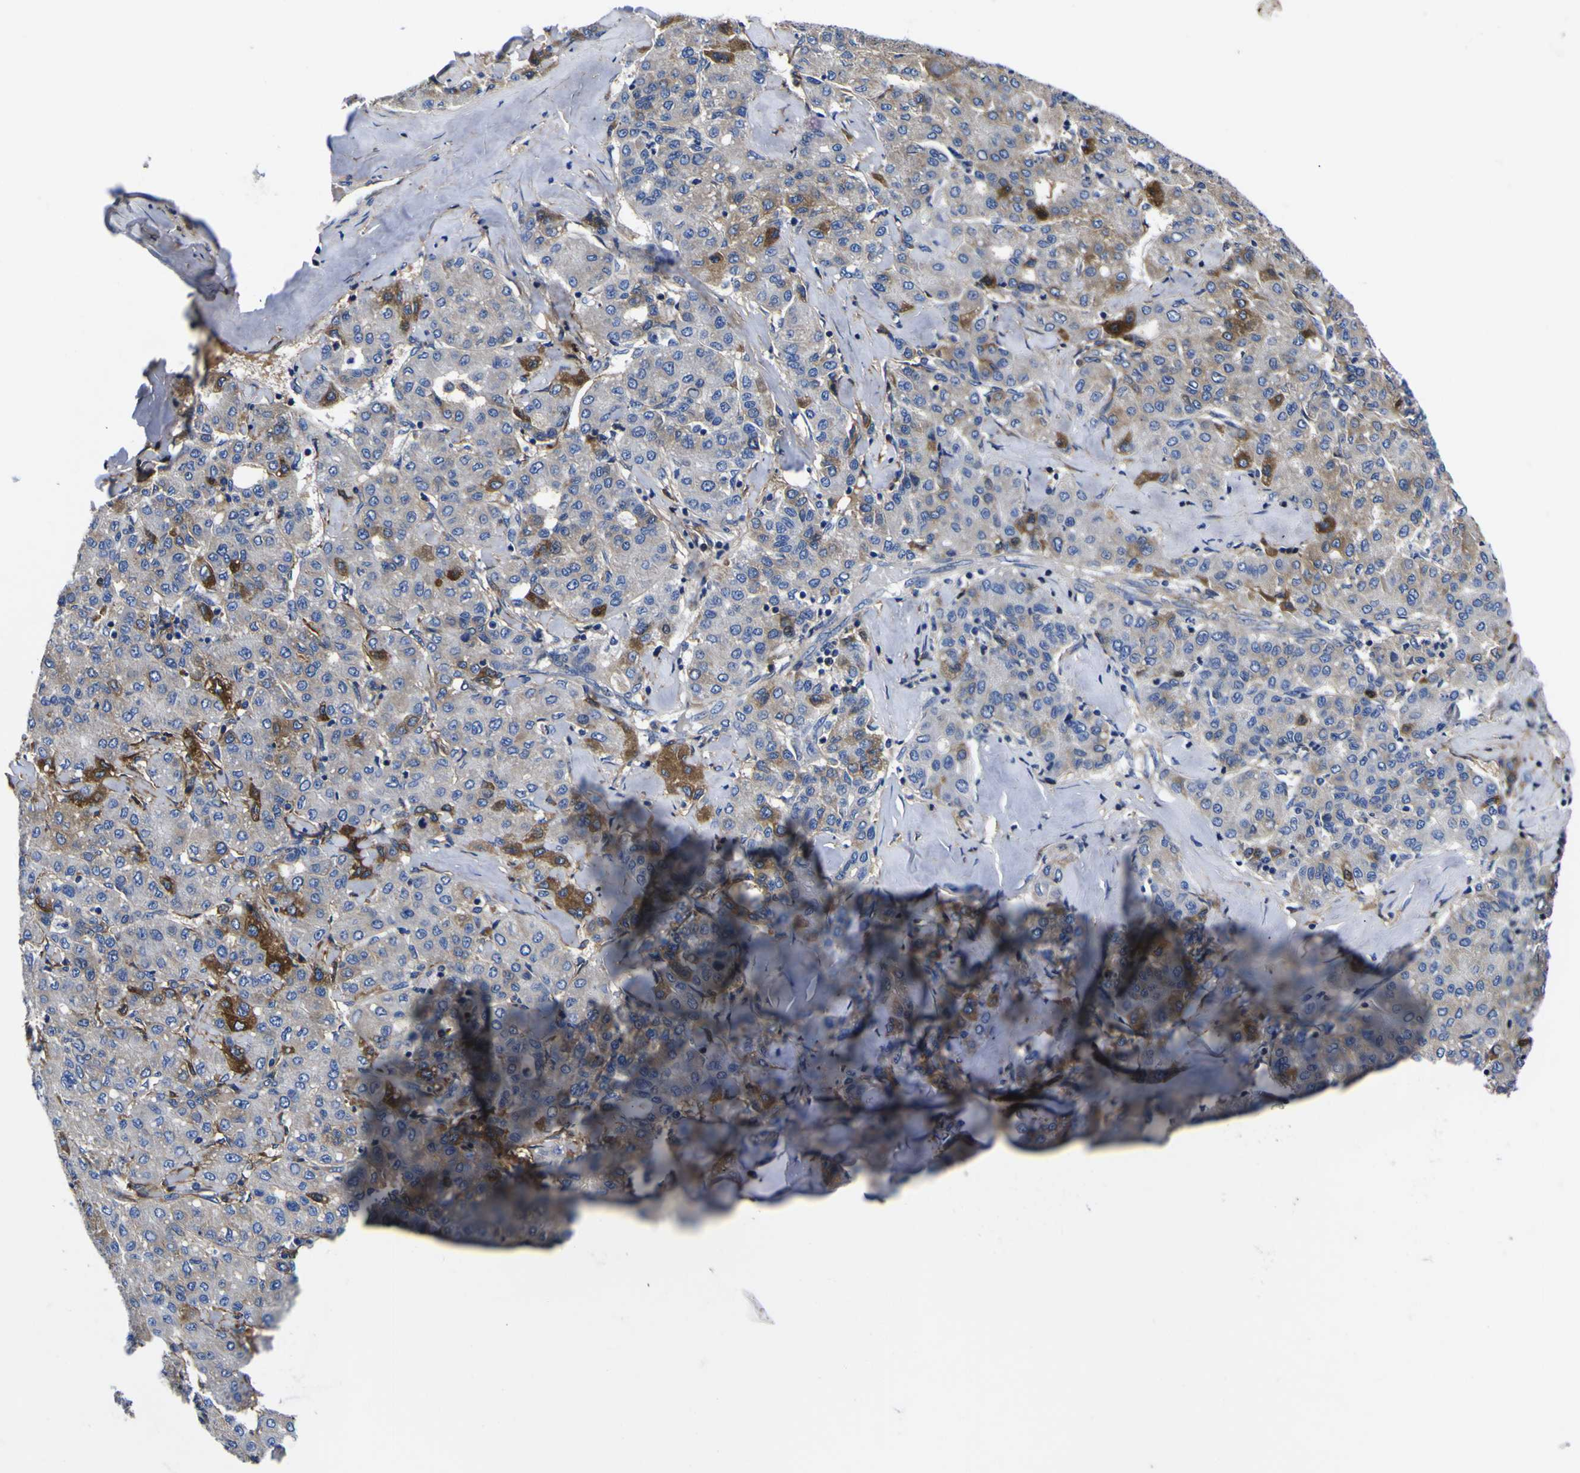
{"staining": {"intensity": "moderate", "quantity": "<25%", "location": "cytoplasmic/membranous"}, "tissue": "liver cancer", "cell_type": "Tumor cells", "image_type": "cancer", "snomed": [{"axis": "morphology", "description": "Carcinoma, Hepatocellular, NOS"}, {"axis": "topography", "description": "Liver"}], "caption": "Immunohistochemistry histopathology image of neoplastic tissue: human liver cancer stained using immunohistochemistry (IHC) reveals low levels of moderate protein expression localized specifically in the cytoplasmic/membranous of tumor cells, appearing as a cytoplasmic/membranous brown color.", "gene": "VASN", "patient": {"sex": "male", "age": 65}}